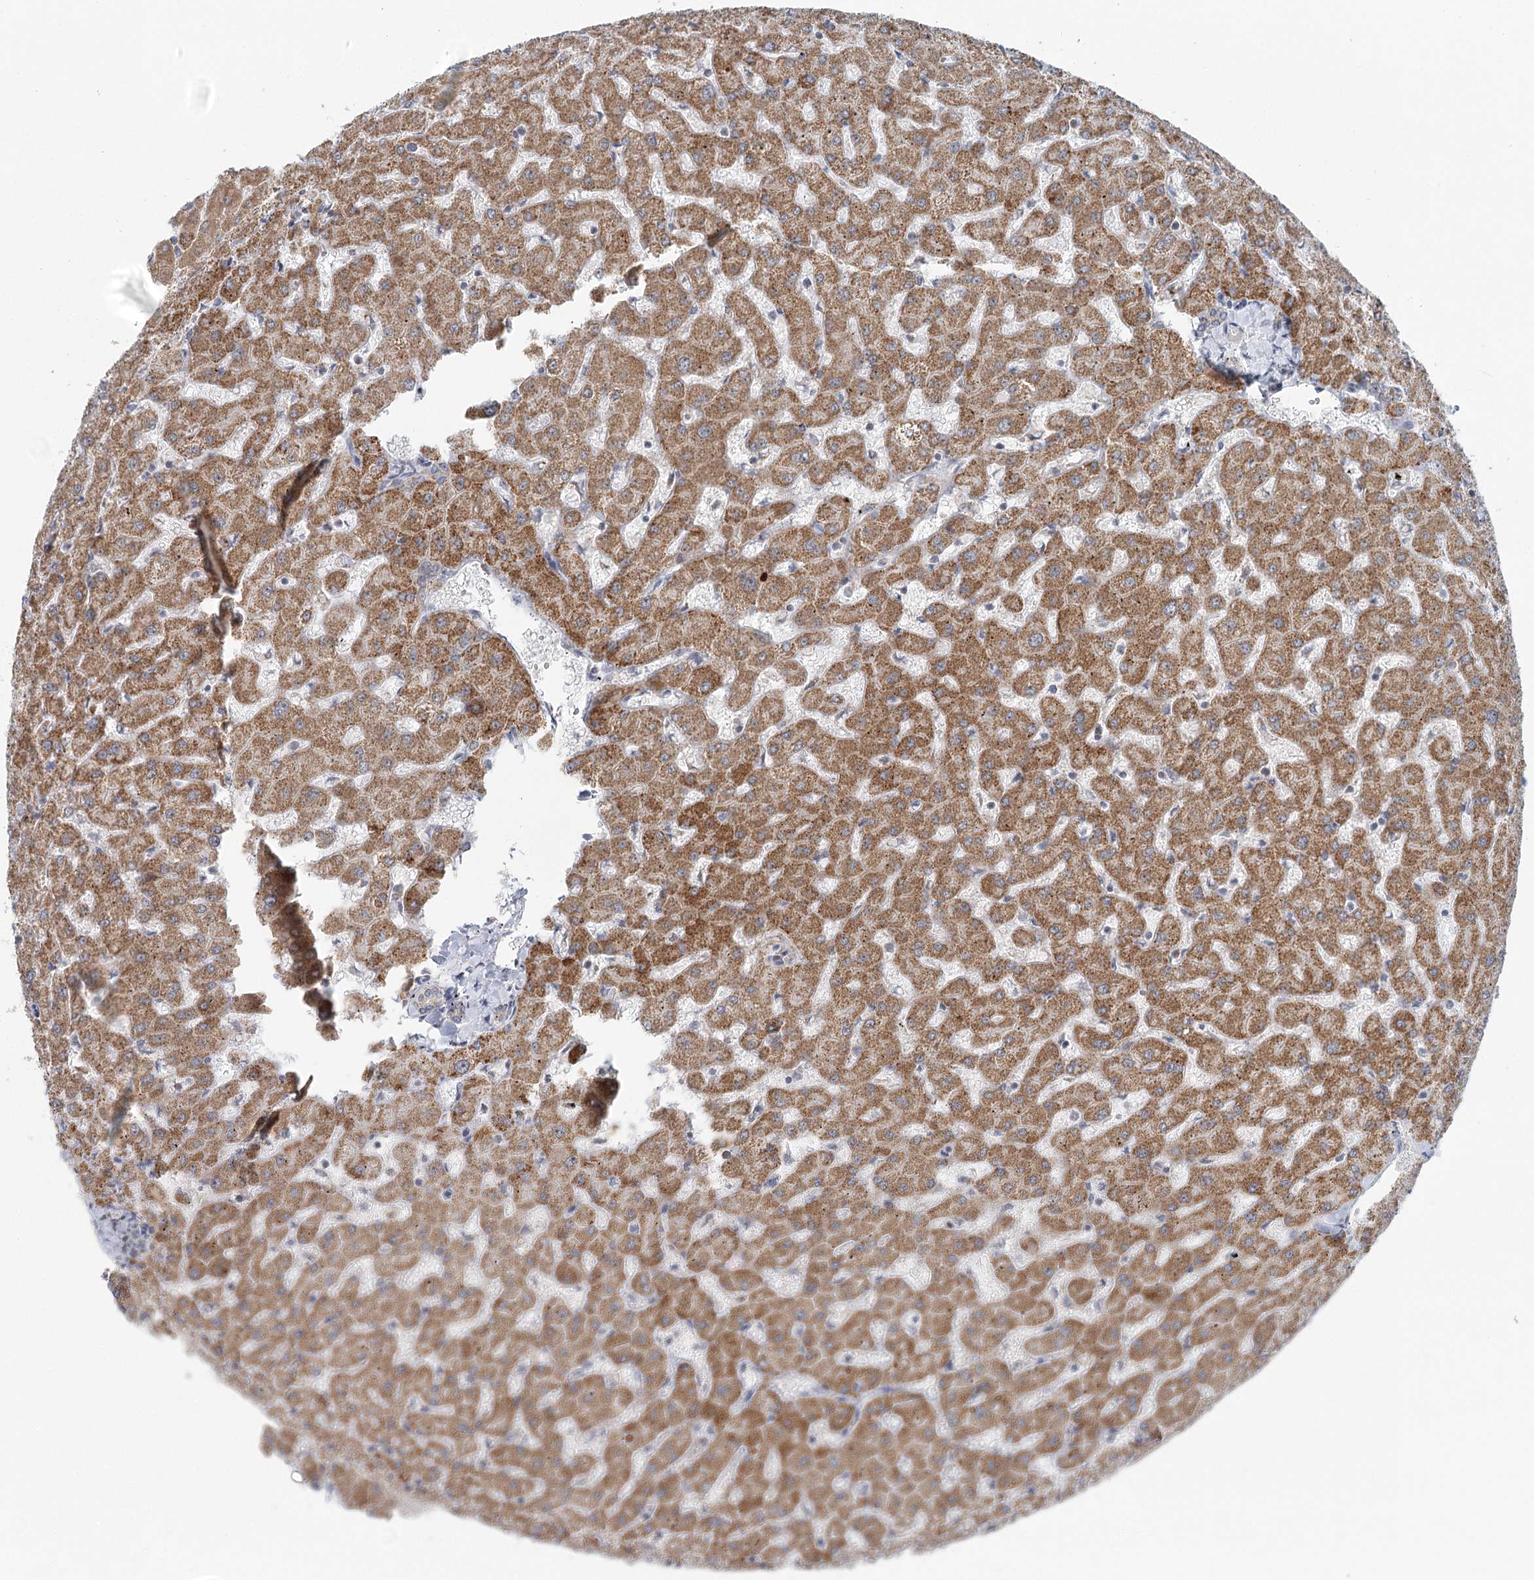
{"staining": {"intensity": "negative", "quantity": "none", "location": "none"}, "tissue": "liver", "cell_type": "Cholangiocytes", "image_type": "normal", "snomed": [{"axis": "morphology", "description": "Normal tissue, NOS"}, {"axis": "topography", "description": "Liver"}], "caption": "DAB (3,3'-diaminobenzidine) immunohistochemical staining of benign human liver displays no significant staining in cholangiocytes. (DAB (3,3'-diaminobenzidine) IHC with hematoxylin counter stain).", "gene": "RNF150", "patient": {"sex": "female", "age": 63}}